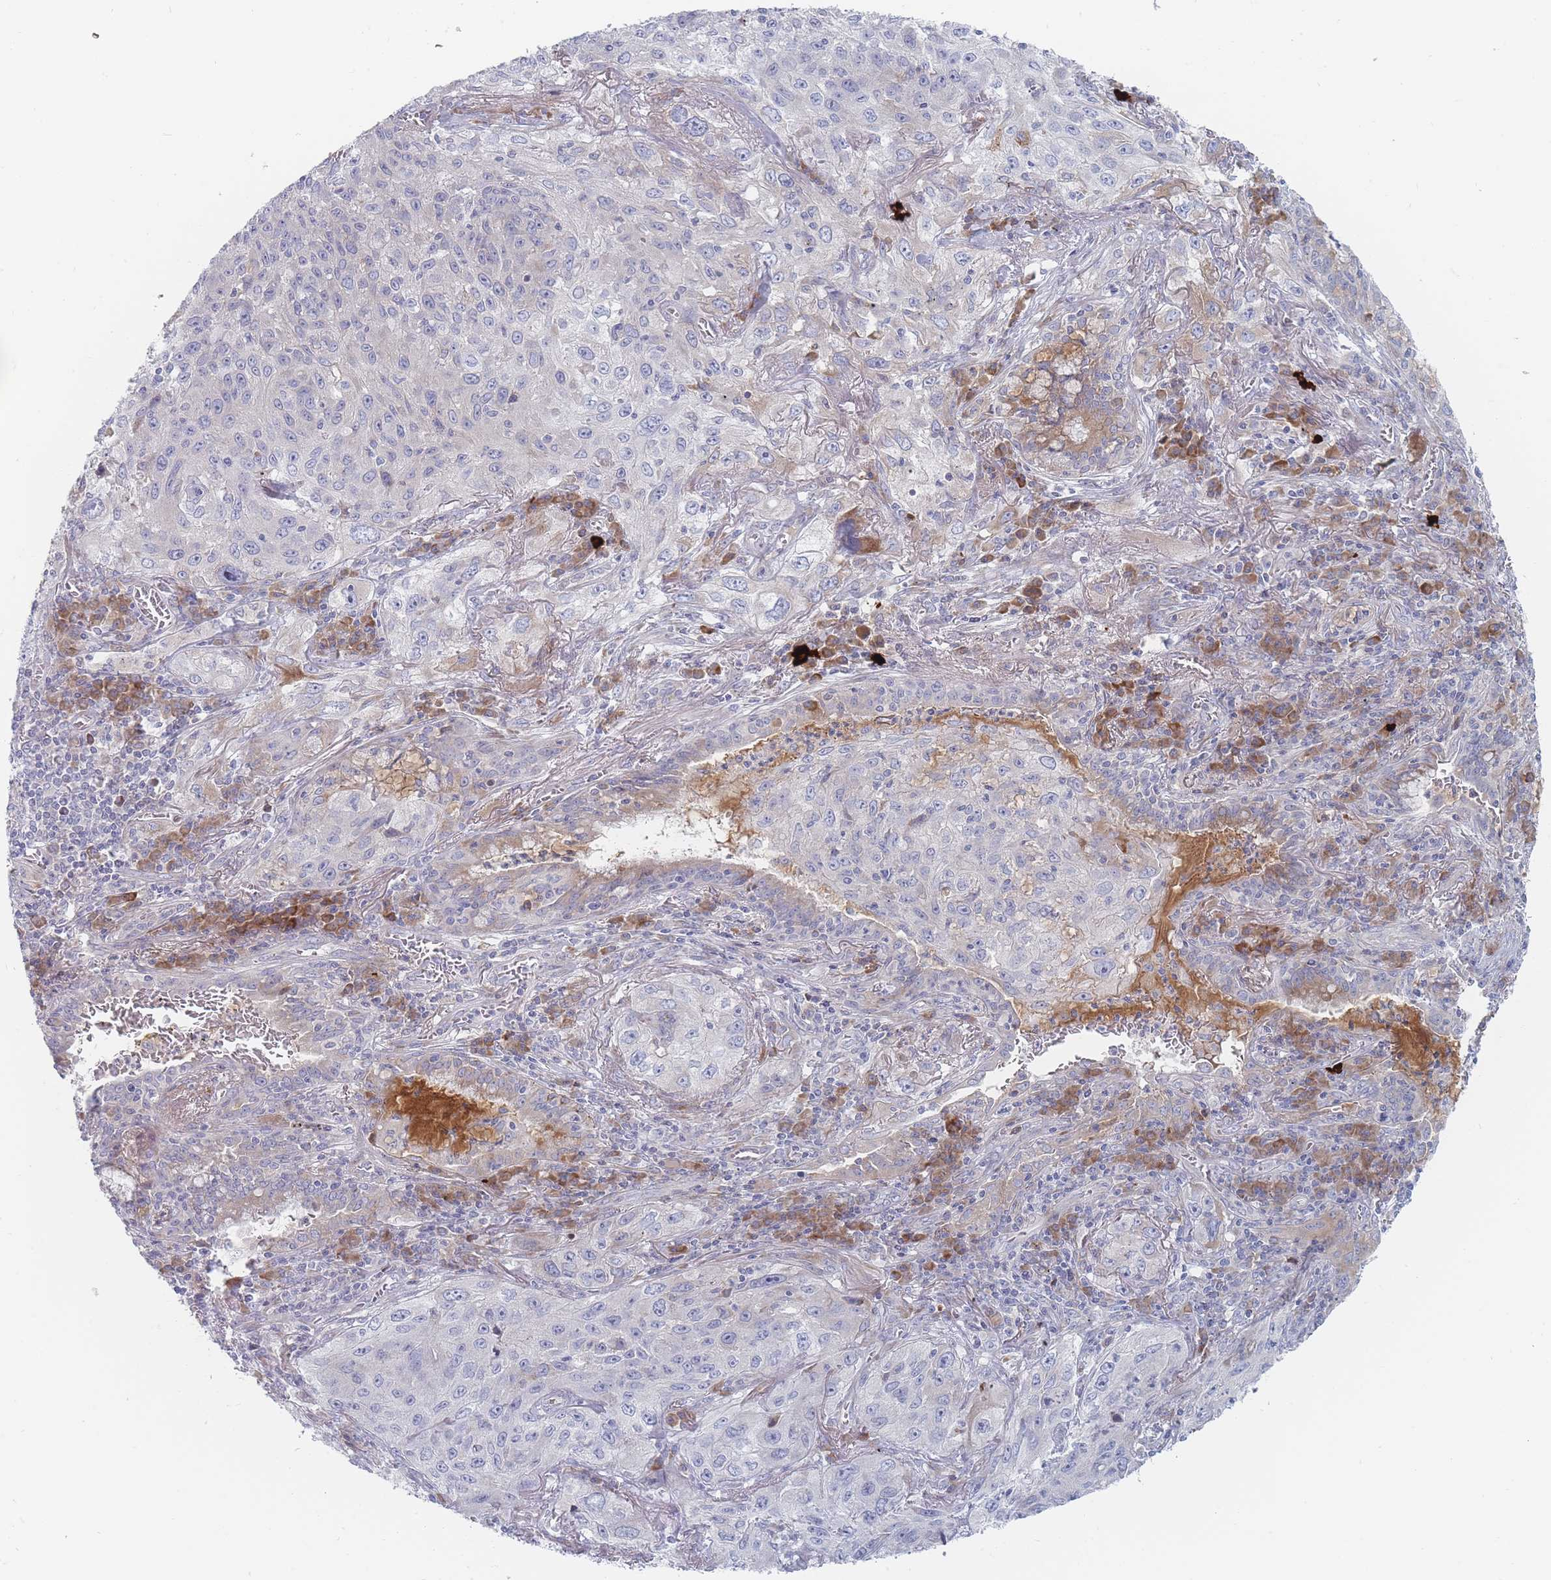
{"staining": {"intensity": "negative", "quantity": "none", "location": "none"}, "tissue": "lung cancer", "cell_type": "Tumor cells", "image_type": "cancer", "snomed": [{"axis": "morphology", "description": "Squamous cell carcinoma, NOS"}, {"axis": "topography", "description": "Lung"}], "caption": "Immunohistochemical staining of lung cancer (squamous cell carcinoma) shows no significant positivity in tumor cells.", "gene": "SPATS1", "patient": {"sex": "female", "age": 69}}